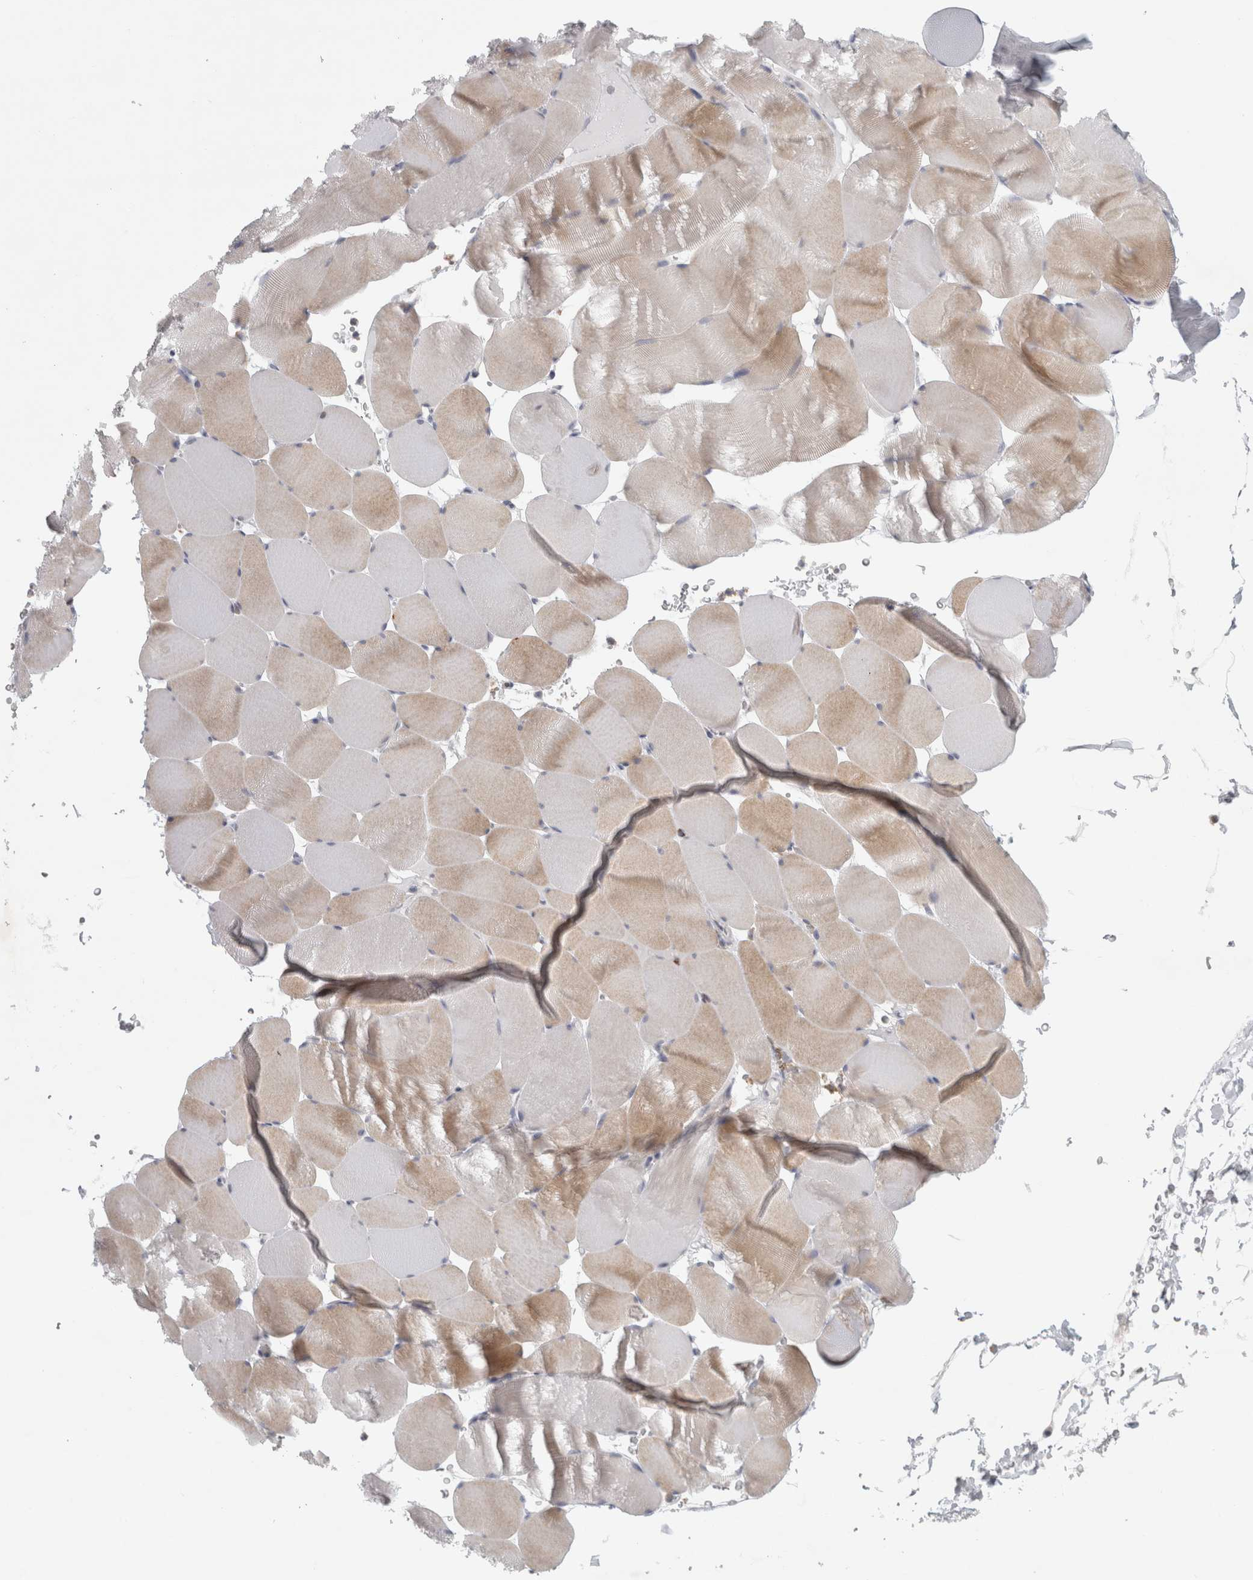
{"staining": {"intensity": "weak", "quantity": "25%-75%", "location": "cytoplasmic/membranous"}, "tissue": "skeletal muscle", "cell_type": "Myocytes", "image_type": "normal", "snomed": [{"axis": "morphology", "description": "Normal tissue, NOS"}, {"axis": "topography", "description": "Skeletal muscle"}], "caption": "Brown immunohistochemical staining in benign human skeletal muscle exhibits weak cytoplasmic/membranous expression in about 25%-75% of myocytes. (IHC, brightfield microscopy, high magnification).", "gene": "PTPRN2", "patient": {"sex": "male", "age": 62}}